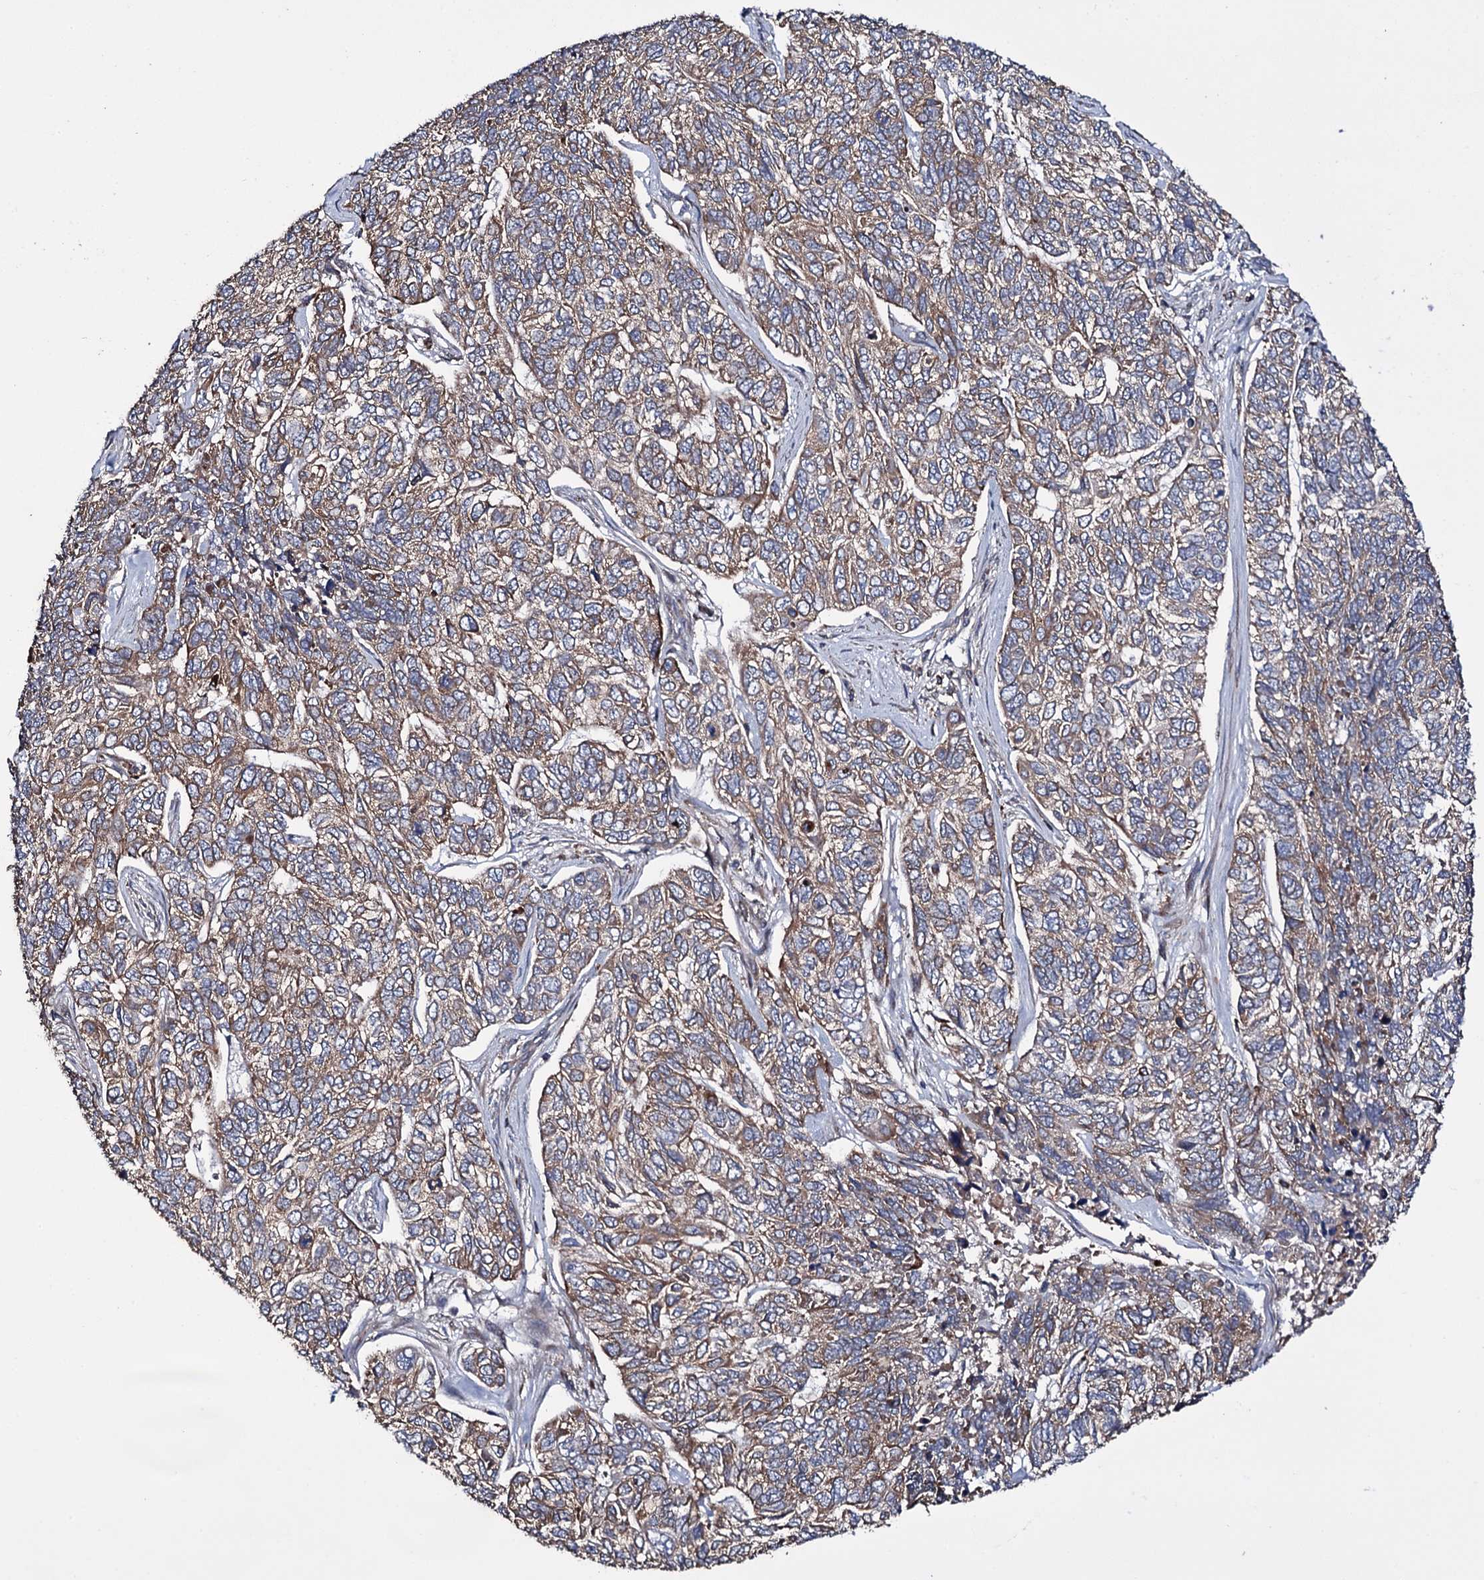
{"staining": {"intensity": "moderate", "quantity": ">75%", "location": "cytoplasmic/membranous"}, "tissue": "skin cancer", "cell_type": "Tumor cells", "image_type": "cancer", "snomed": [{"axis": "morphology", "description": "Basal cell carcinoma"}, {"axis": "topography", "description": "Skin"}], "caption": "A medium amount of moderate cytoplasmic/membranous positivity is seen in approximately >75% of tumor cells in basal cell carcinoma (skin) tissue.", "gene": "VAMP8", "patient": {"sex": "female", "age": 65}}